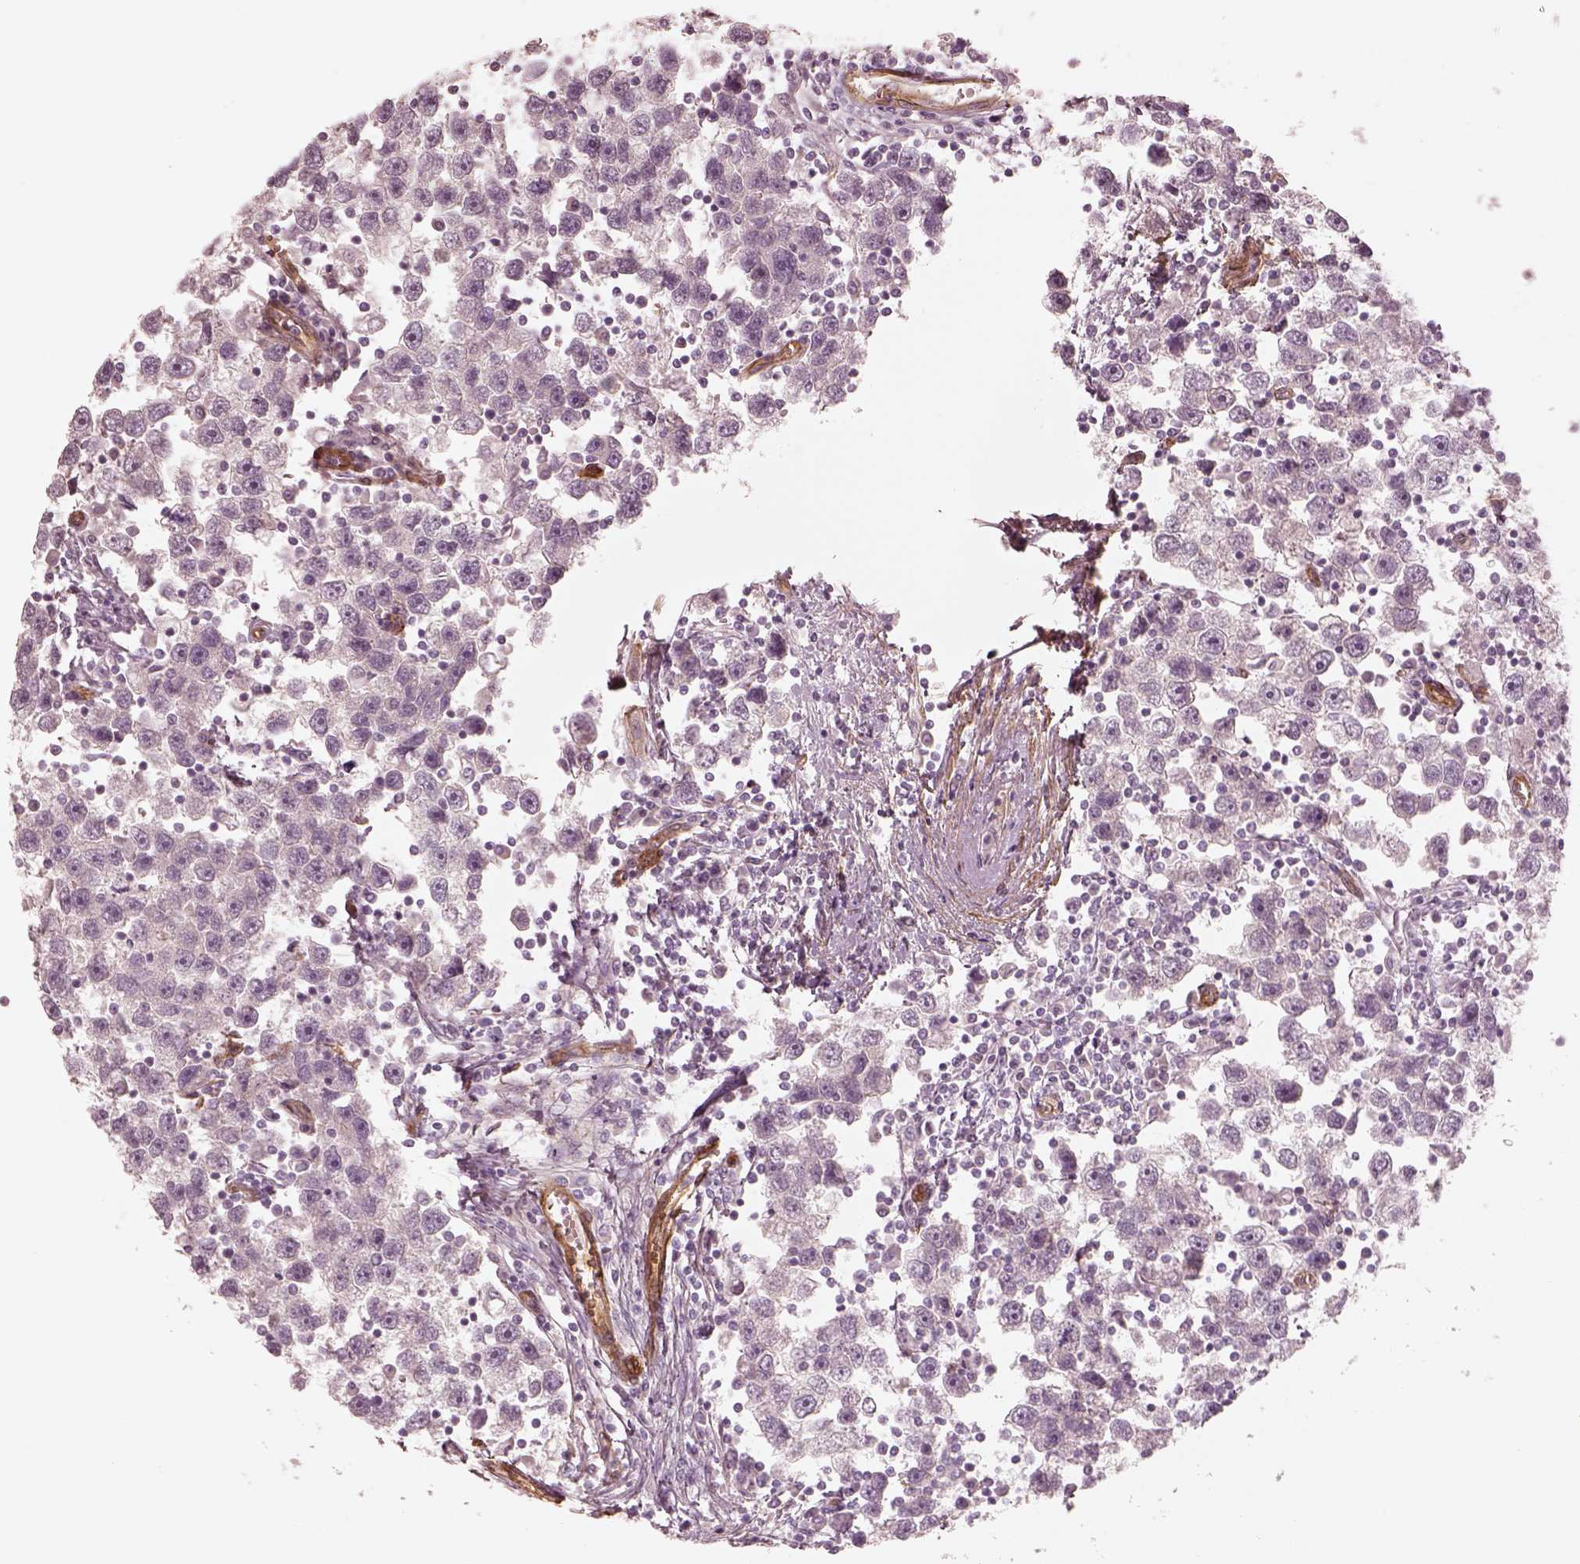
{"staining": {"intensity": "negative", "quantity": "none", "location": "none"}, "tissue": "testis cancer", "cell_type": "Tumor cells", "image_type": "cancer", "snomed": [{"axis": "morphology", "description": "Seminoma, NOS"}, {"axis": "topography", "description": "Testis"}], "caption": "The immunohistochemistry photomicrograph has no significant expression in tumor cells of testis cancer (seminoma) tissue.", "gene": "CRYM", "patient": {"sex": "male", "age": 30}}